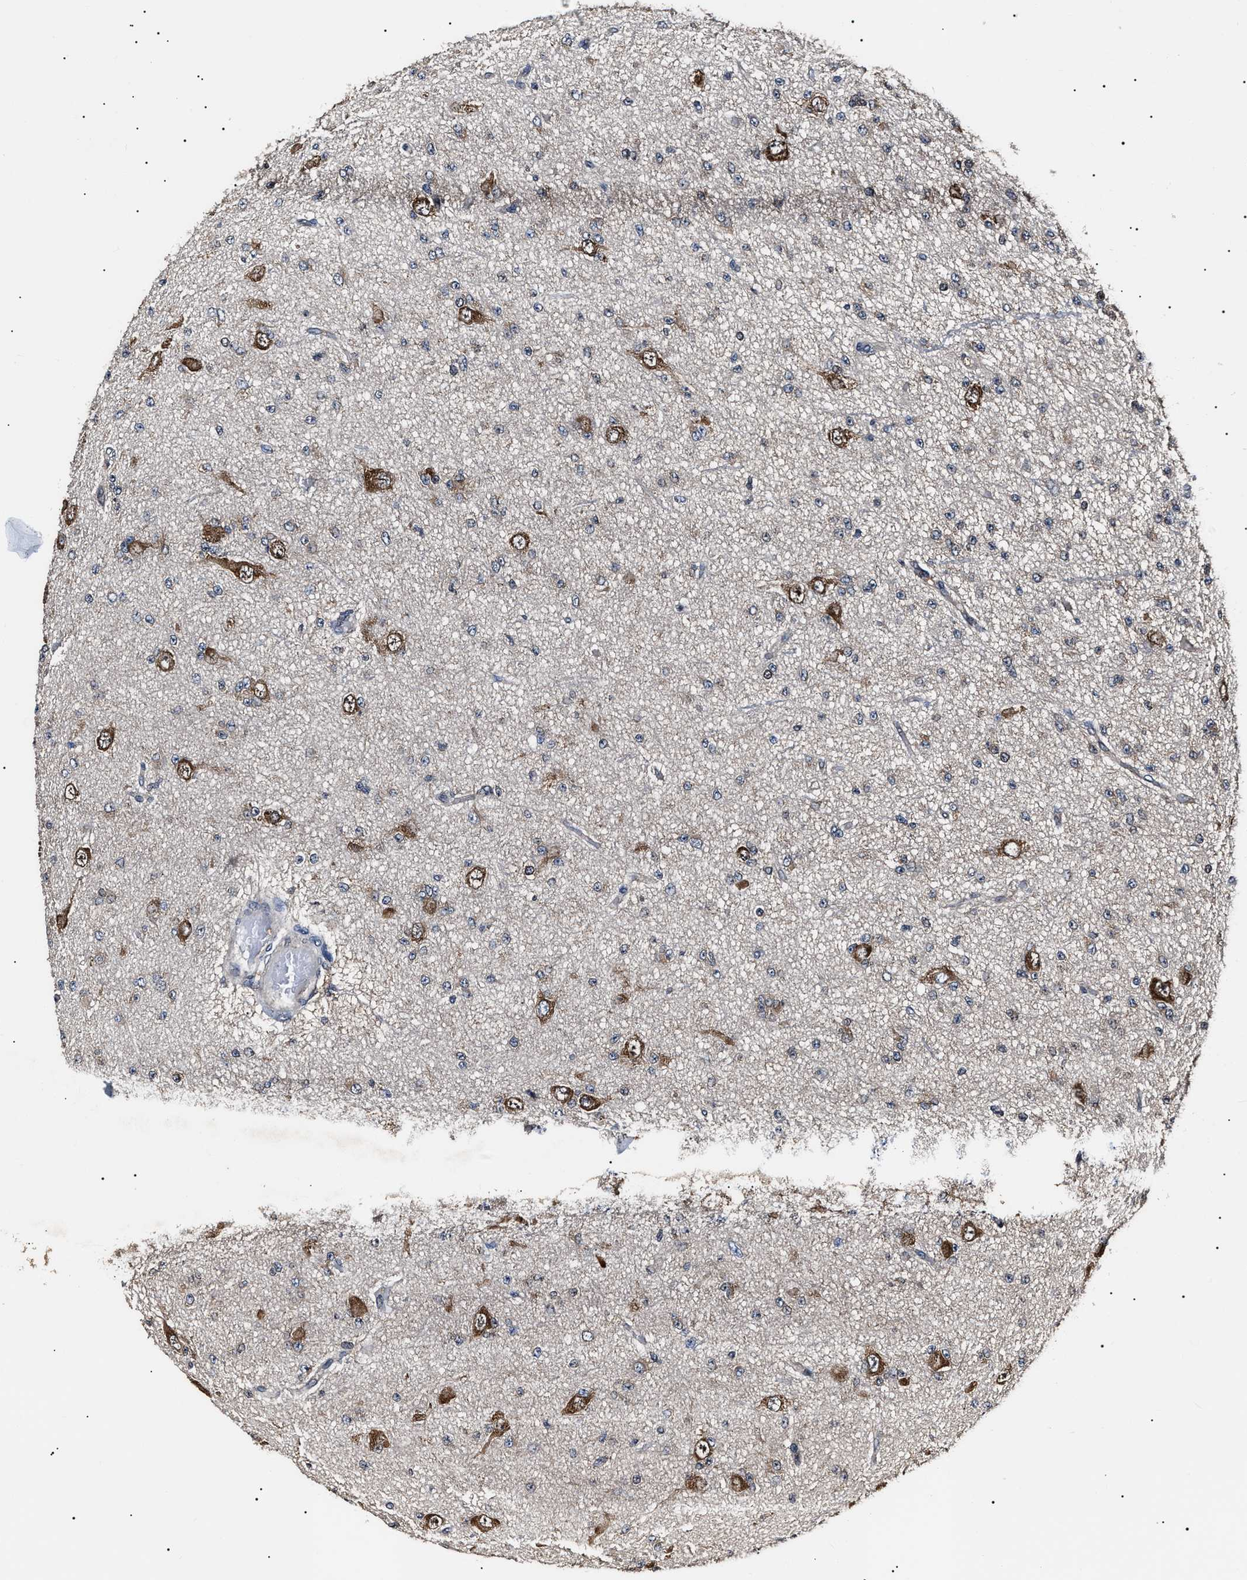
{"staining": {"intensity": "moderate", "quantity": "<25%", "location": "cytoplasmic/membranous"}, "tissue": "glioma", "cell_type": "Tumor cells", "image_type": "cancer", "snomed": [{"axis": "morphology", "description": "Glioma, malignant, Low grade"}, {"axis": "topography", "description": "Brain"}], "caption": "The micrograph shows immunohistochemical staining of glioma. There is moderate cytoplasmic/membranous staining is seen in approximately <25% of tumor cells.", "gene": "CCT8", "patient": {"sex": "male", "age": 38}}